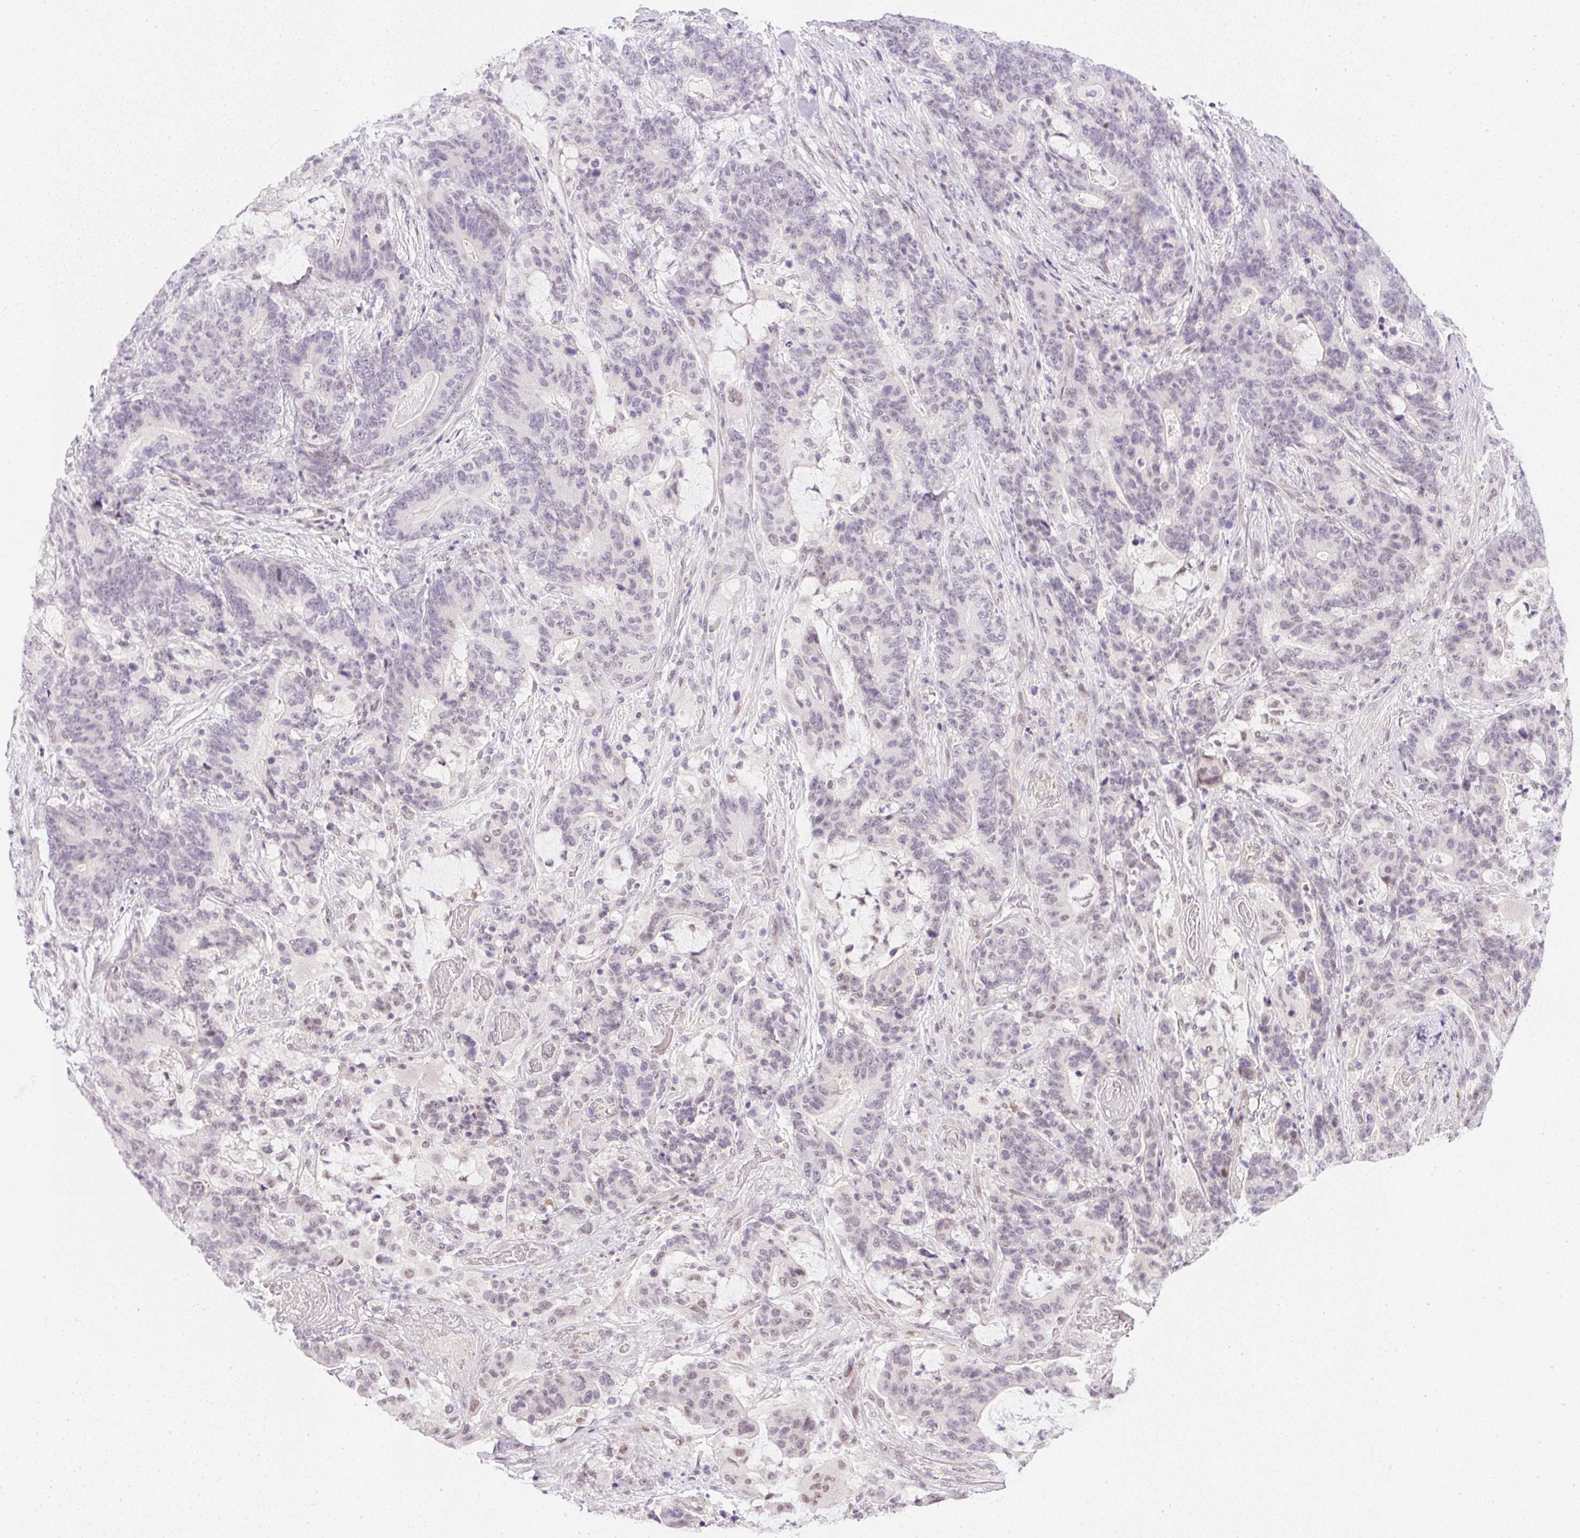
{"staining": {"intensity": "weak", "quantity": "<25%", "location": "nuclear"}, "tissue": "stomach cancer", "cell_type": "Tumor cells", "image_type": "cancer", "snomed": [{"axis": "morphology", "description": "Normal tissue, NOS"}, {"axis": "morphology", "description": "Adenocarcinoma, NOS"}, {"axis": "topography", "description": "Stomach"}], "caption": "Micrograph shows no protein positivity in tumor cells of stomach cancer tissue.", "gene": "DPPA4", "patient": {"sex": "female", "age": 64}}